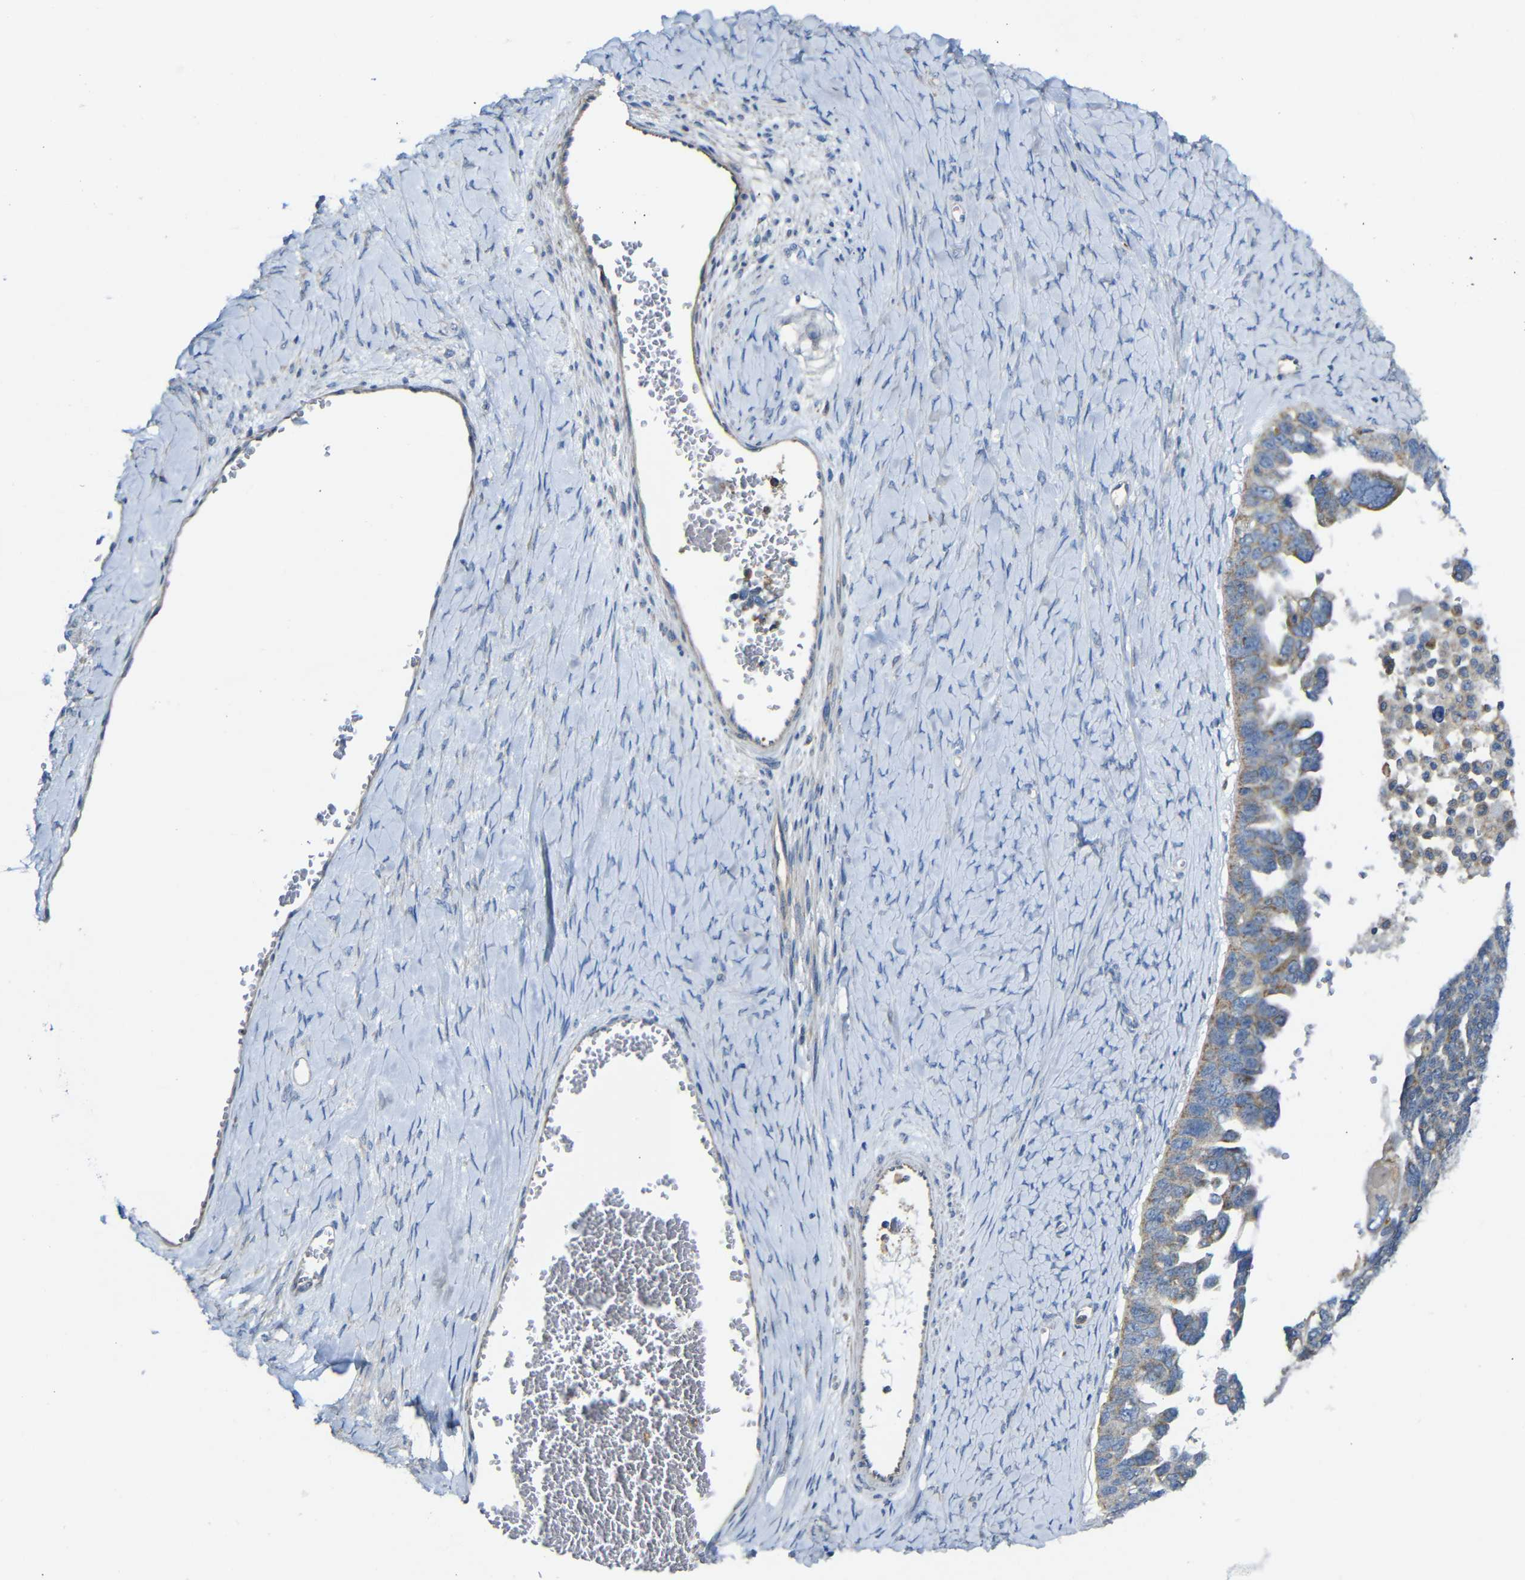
{"staining": {"intensity": "moderate", "quantity": "25%-75%", "location": "cytoplasmic/membranous"}, "tissue": "ovarian cancer", "cell_type": "Tumor cells", "image_type": "cancer", "snomed": [{"axis": "morphology", "description": "Cystadenocarcinoma, serous, NOS"}, {"axis": "topography", "description": "Ovary"}], "caption": "Immunohistochemical staining of human ovarian cancer demonstrates medium levels of moderate cytoplasmic/membranous expression in approximately 25%-75% of tumor cells. The staining was performed using DAB (3,3'-diaminobenzidine) to visualize the protein expression in brown, while the nuclei were stained in blue with hematoxylin (Magnification: 20x).", "gene": "PDCD1LG2", "patient": {"sex": "female", "age": 79}}